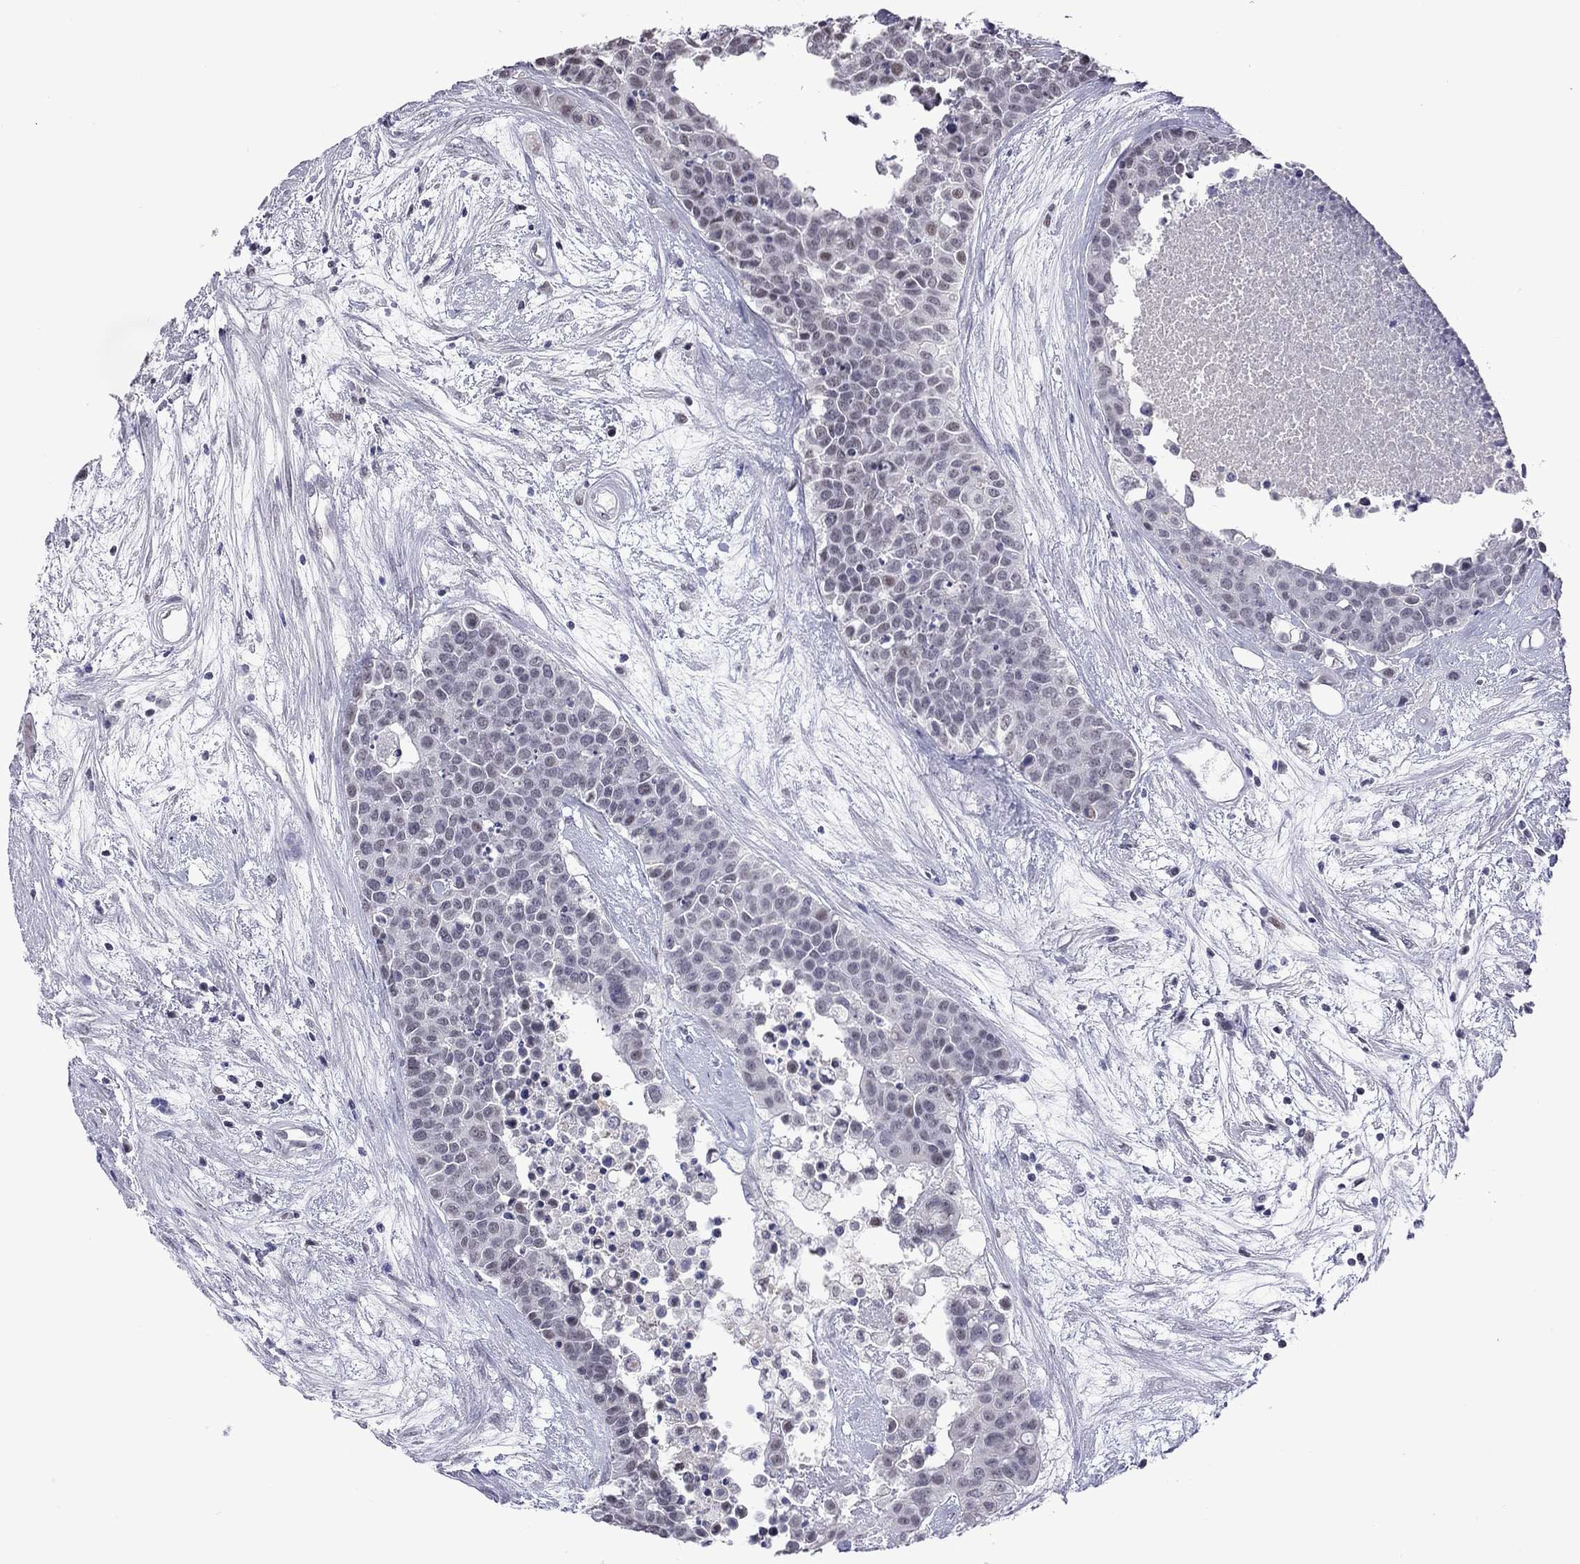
{"staining": {"intensity": "negative", "quantity": "none", "location": "none"}, "tissue": "carcinoid", "cell_type": "Tumor cells", "image_type": "cancer", "snomed": [{"axis": "morphology", "description": "Carcinoid, malignant, NOS"}, {"axis": "topography", "description": "Colon"}], "caption": "Malignant carcinoid stained for a protein using immunohistochemistry (IHC) exhibits no staining tumor cells.", "gene": "PPP1R3A", "patient": {"sex": "male", "age": 81}}